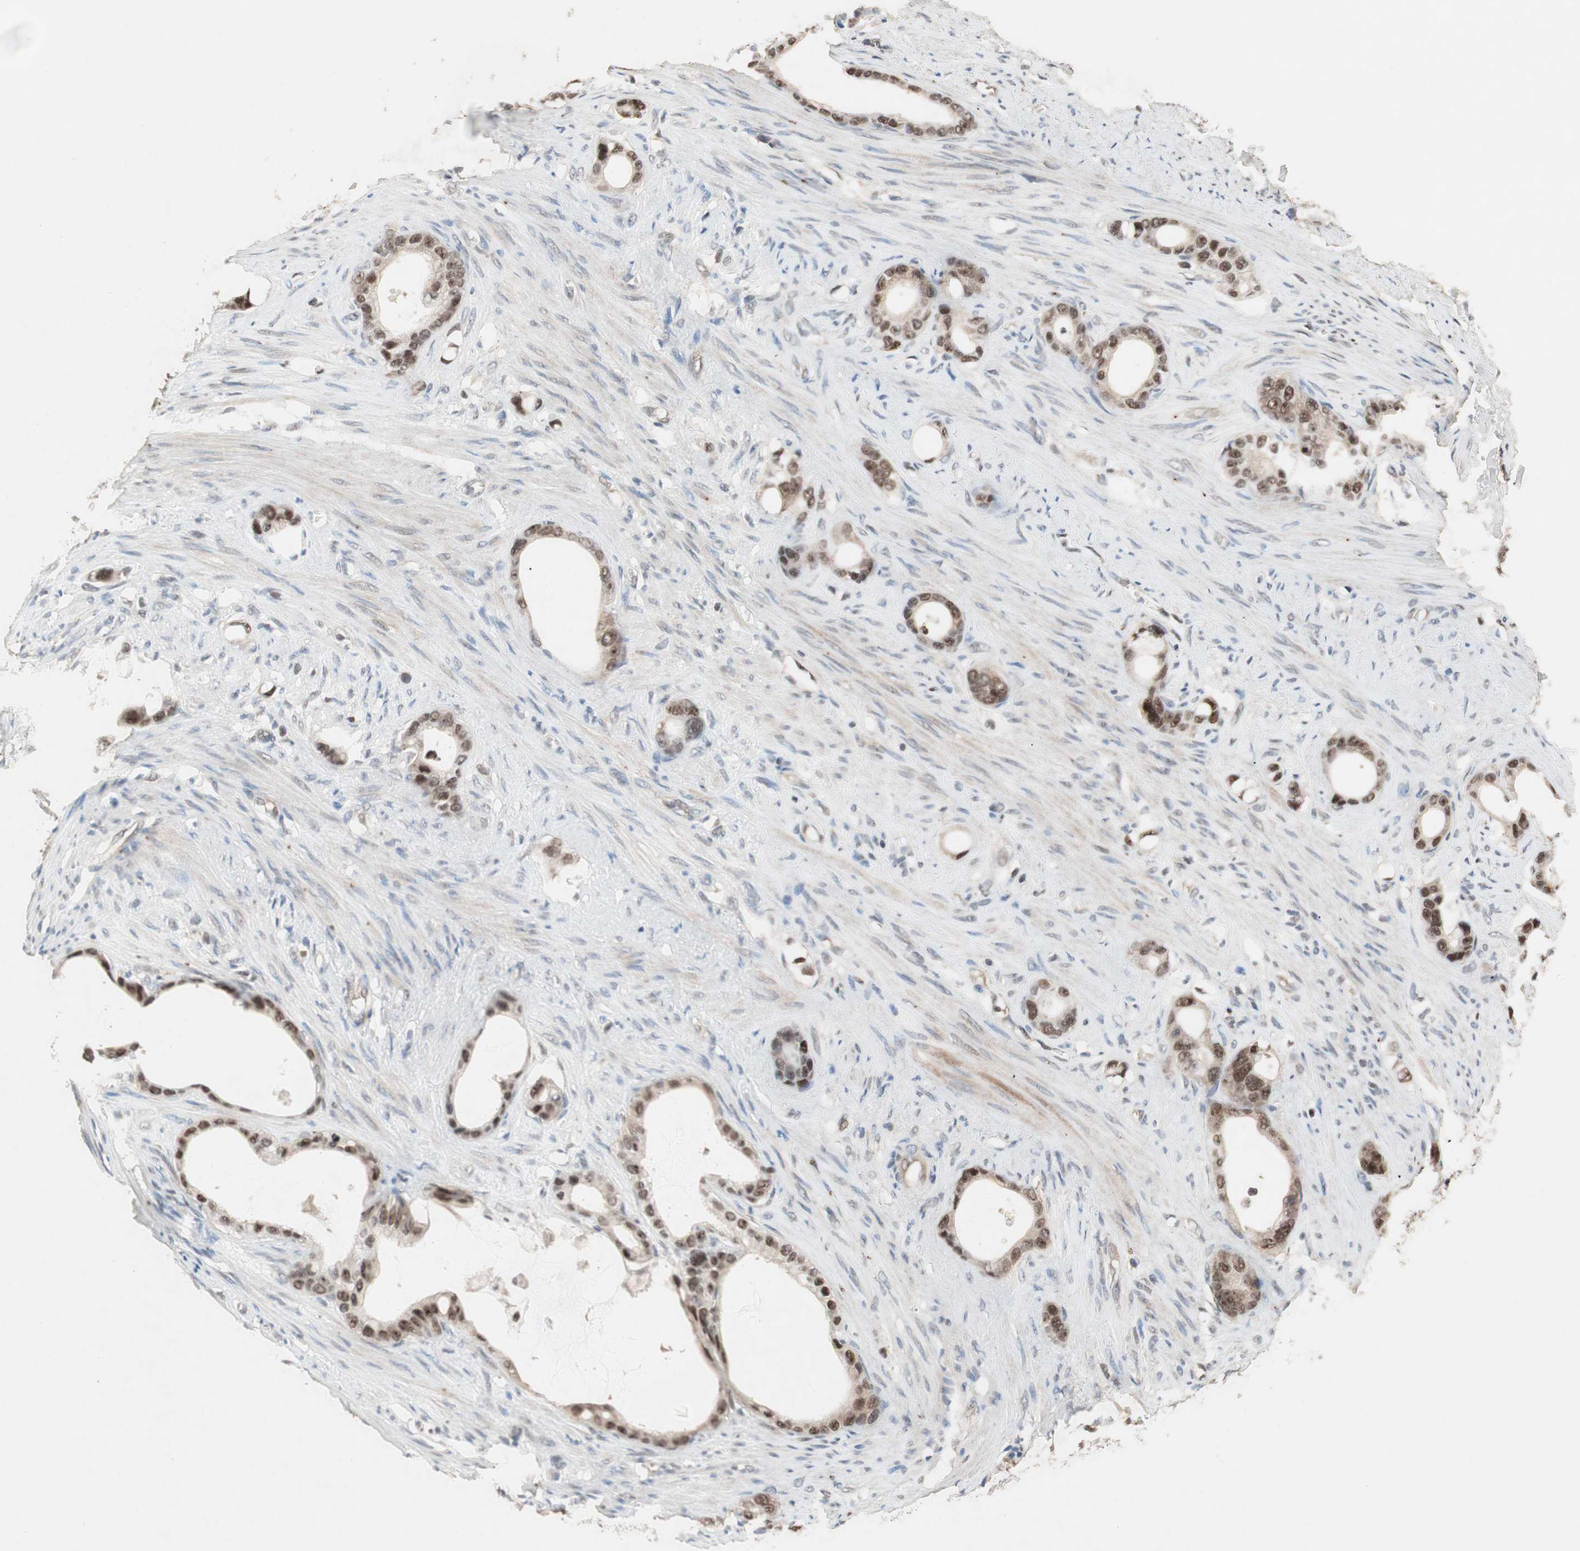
{"staining": {"intensity": "strong", "quantity": ">75%", "location": "cytoplasmic/membranous,nuclear"}, "tissue": "stomach cancer", "cell_type": "Tumor cells", "image_type": "cancer", "snomed": [{"axis": "morphology", "description": "Adenocarcinoma, NOS"}, {"axis": "topography", "description": "Stomach"}], "caption": "Protein analysis of stomach adenocarcinoma tissue displays strong cytoplasmic/membranous and nuclear expression in about >75% of tumor cells.", "gene": "GART", "patient": {"sex": "female", "age": 75}}